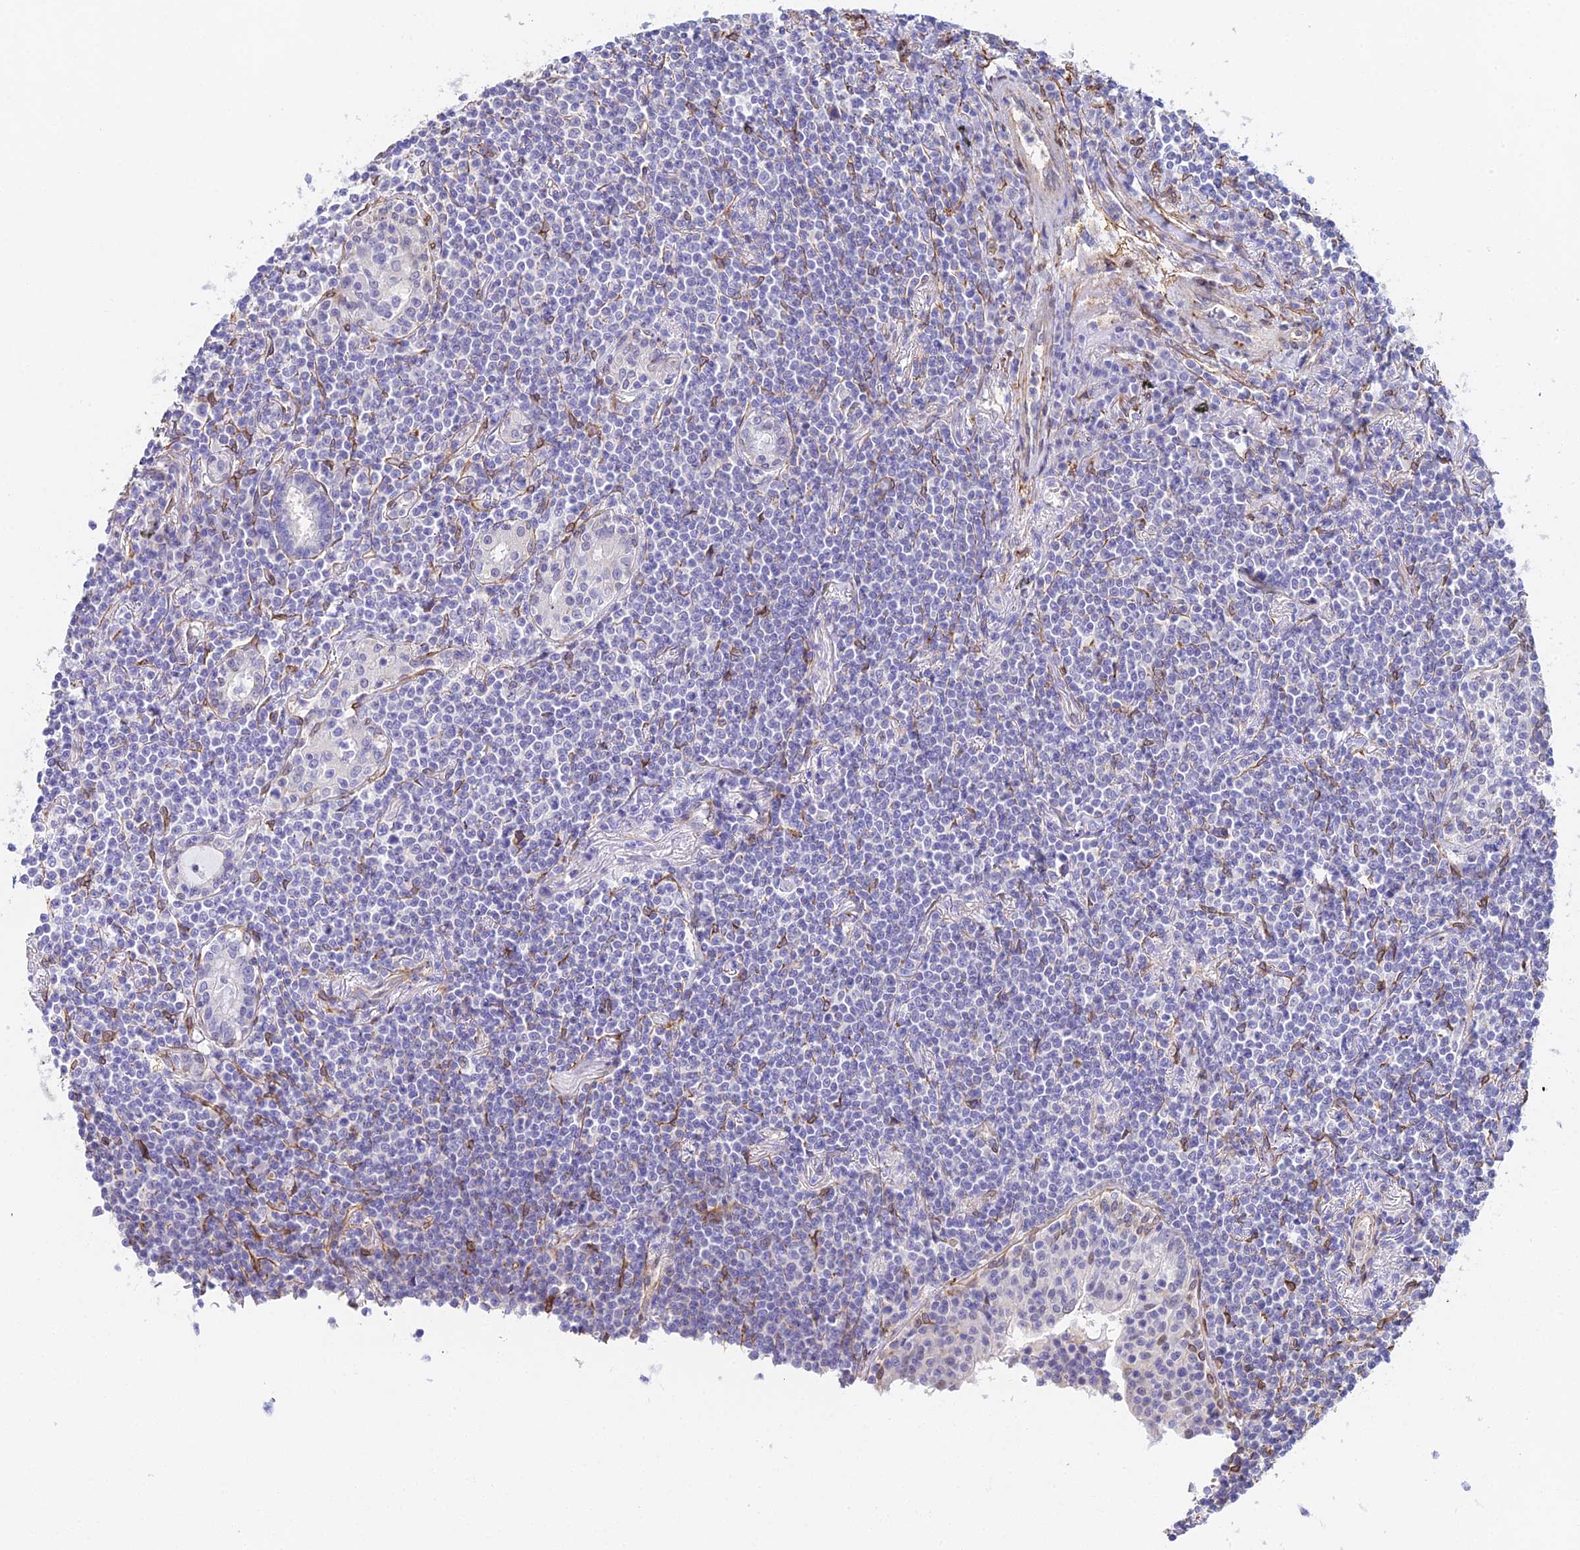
{"staining": {"intensity": "negative", "quantity": "none", "location": "none"}, "tissue": "lymphoma", "cell_type": "Tumor cells", "image_type": "cancer", "snomed": [{"axis": "morphology", "description": "Malignant lymphoma, non-Hodgkin's type, Low grade"}, {"axis": "topography", "description": "Lung"}], "caption": "Immunohistochemistry (IHC) micrograph of lymphoma stained for a protein (brown), which exhibits no staining in tumor cells.", "gene": "MXRA7", "patient": {"sex": "female", "age": 71}}